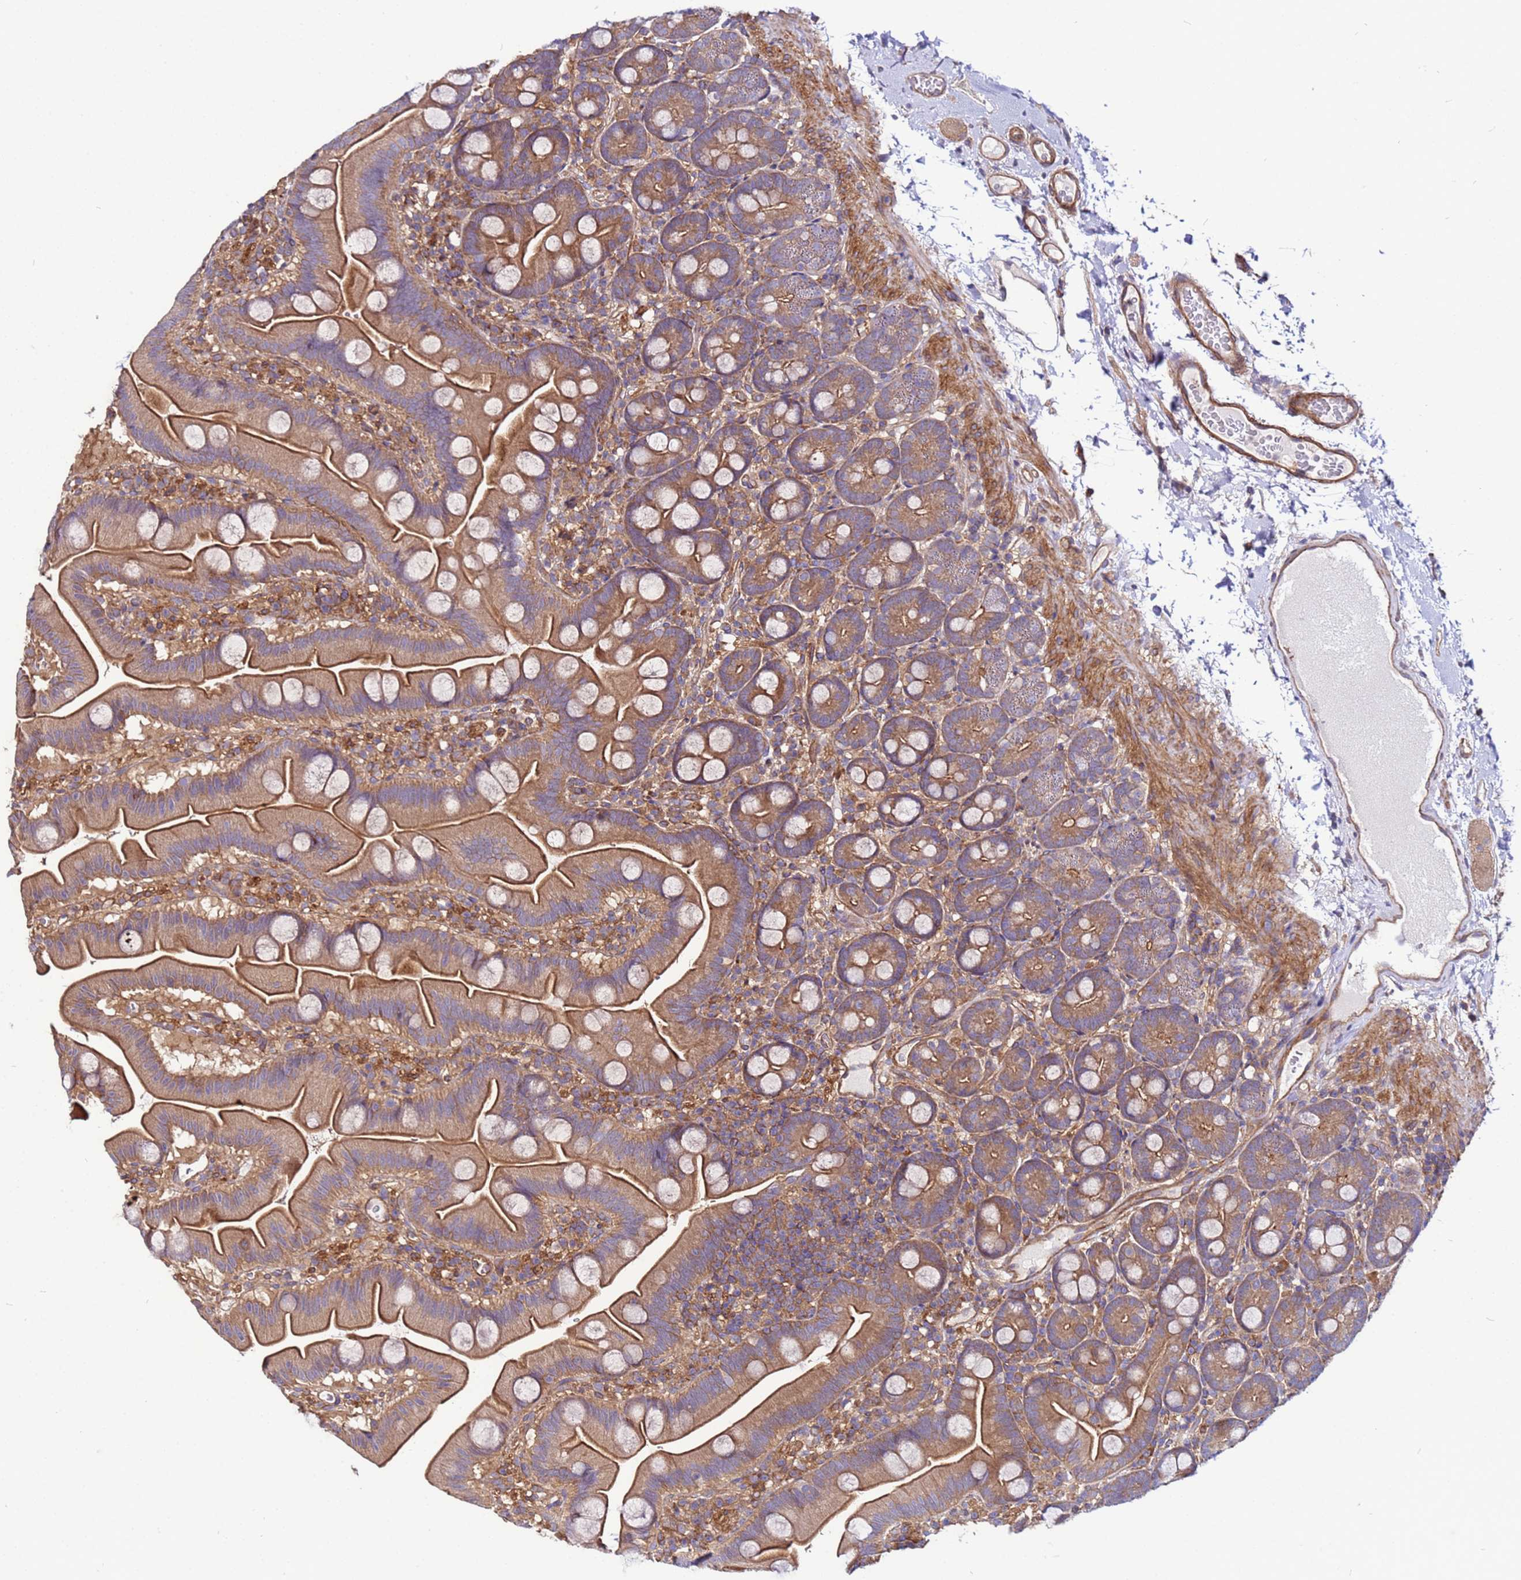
{"staining": {"intensity": "moderate", "quantity": "25%-75%", "location": "cytoplasmic/membranous"}, "tissue": "small intestine", "cell_type": "Glandular cells", "image_type": "normal", "snomed": [{"axis": "morphology", "description": "Normal tissue, NOS"}, {"axis": "topography", "description": "Small intestine"}], "caption": "Immunohistochemical staining of normal human small intestine displays moderate cytoplasmic/membranous protein positivity in about 25%-75% of glandular cells. The staining is performed using DAB (3,3'-diaminobenzidine) brown chromogen to label protein expression. The nuclei are counter-stained blue using hematoxylin.", "gene": "STK38L", "patient": {"sex": "female", "age": 68}}